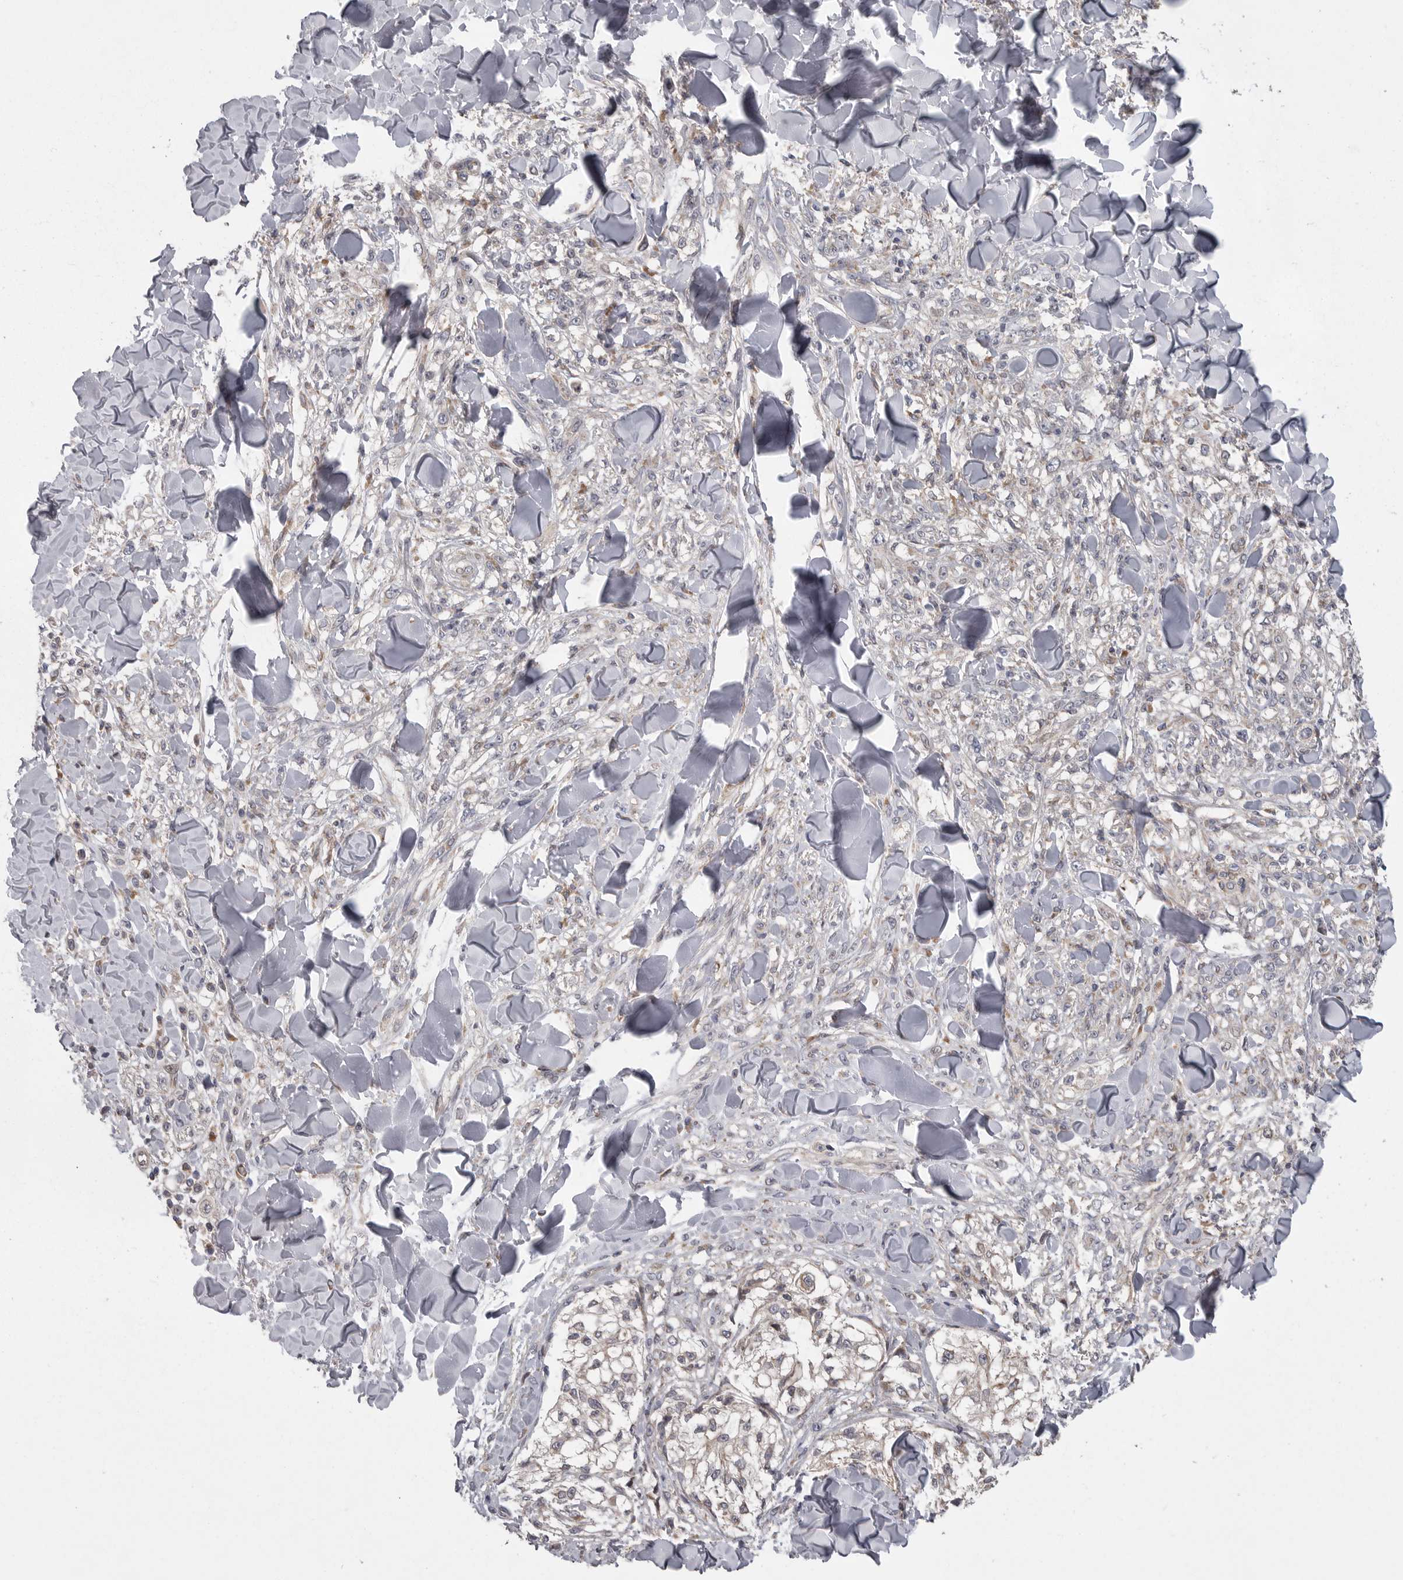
{"staining": {"intensity": "negative", "quantity": "none", "location": "none"}, "tissue": "melanoma", "cell_type": "Tumor cells", "image_type": "cancer", "snomed": [{"axis": "morphology", "description": "Malignant melanoma, NOS"}, {"axis": "topography", "description": "Skin of head"}], "caption": "This is an immunohistochemistry (IHC) histopathology image of melanoma. There is no staining in tumor cells.", "gene": "CRP", "patient": {"sex": "male", "age": 83}}